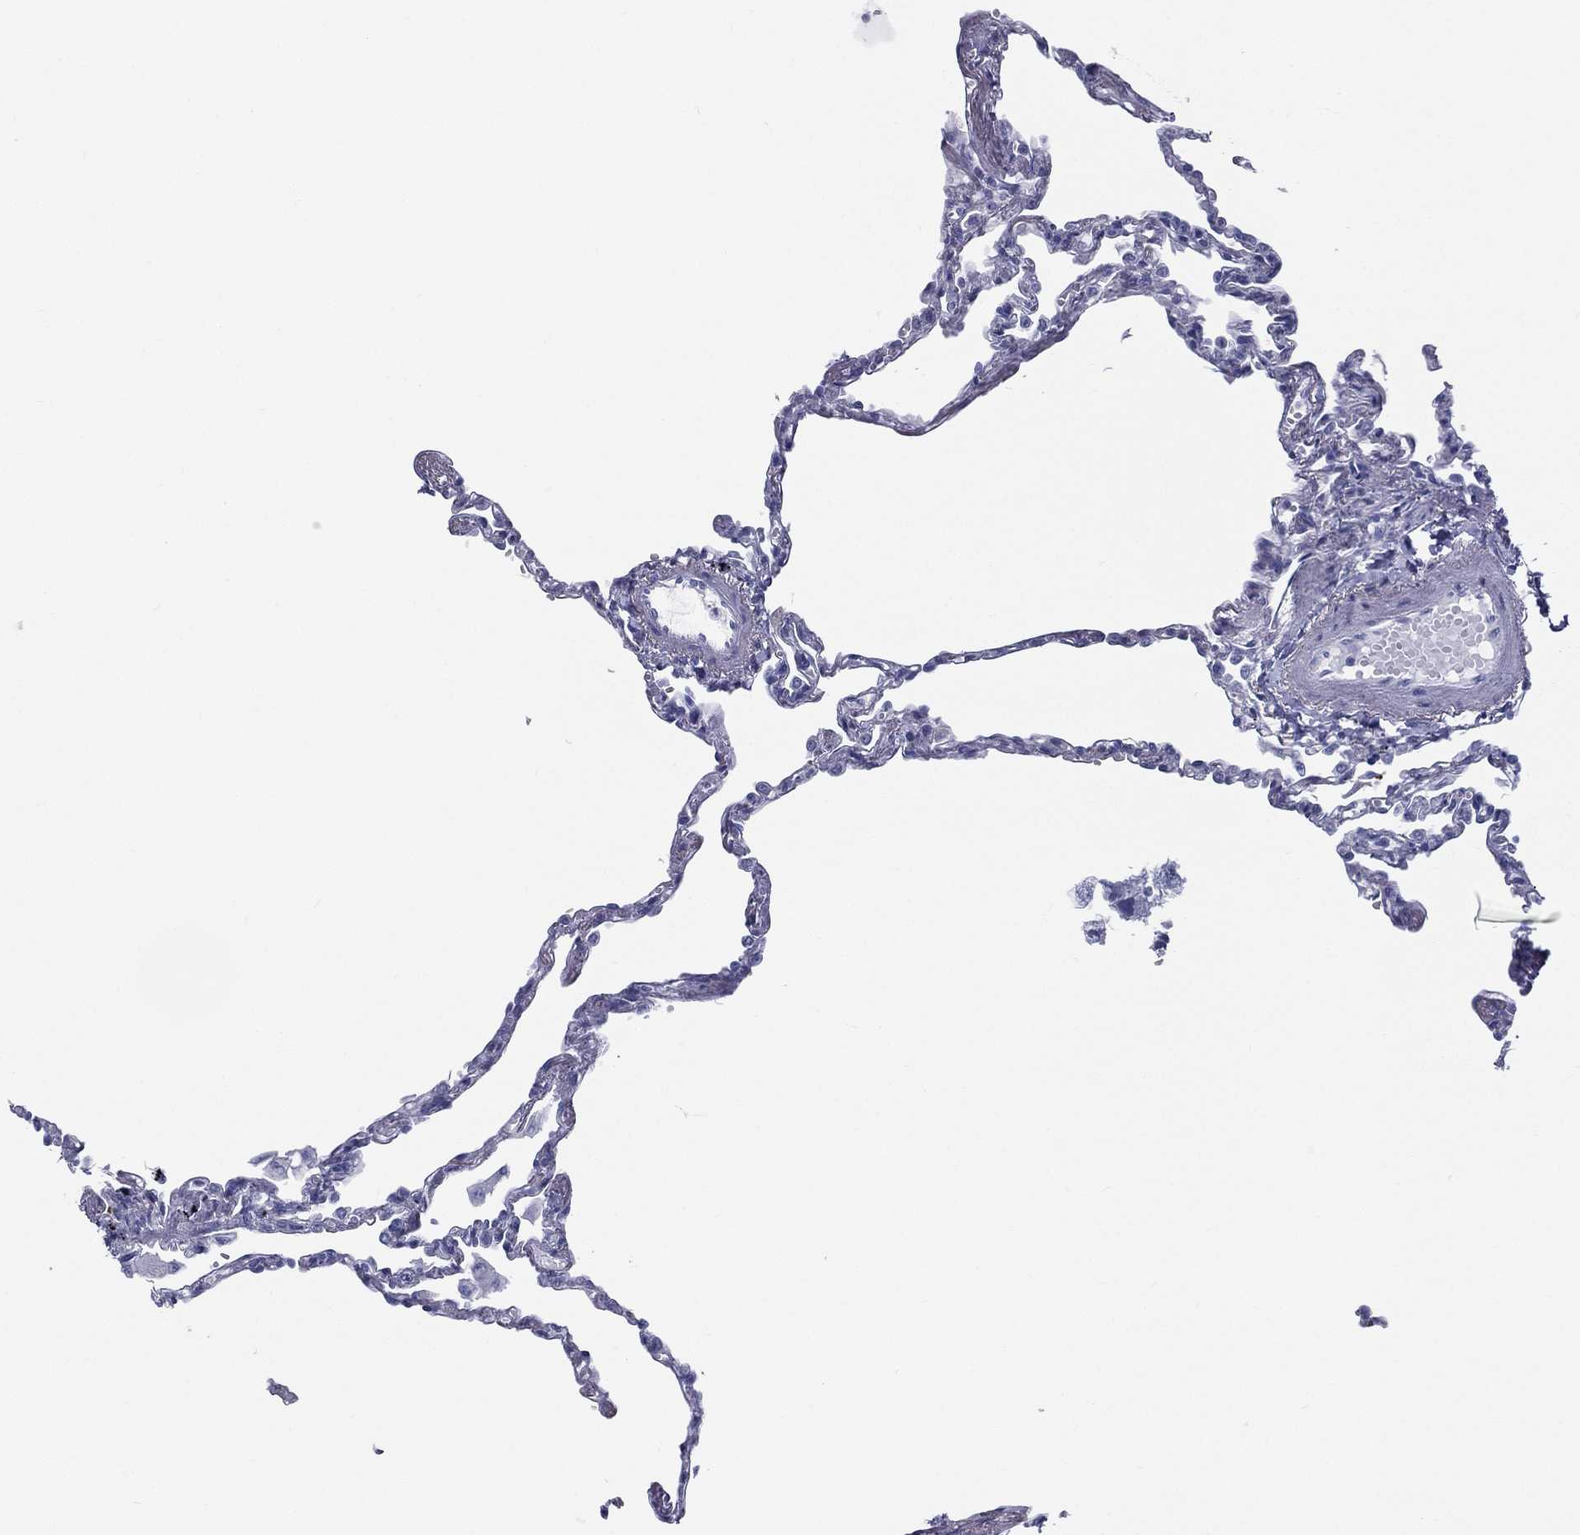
{"staining": {"intensity": "negative", "quantity": "none", "location": "none"}, "tissue": "lung", "cell_type": "Alveolar cells", "image_type": "normal", "snomed": [{"axis": "morphology", "description": "Normal tissue, NOS"}, {"axis": "topography", "description": "Lung"}], "caption": "Photomicrograph shows no significant protein staining in alveolar cells of normal lung. (DAB (3,3'-diaminobenzidine) immunohistochemistry, high magnification).", "gene": "RSPH4A", "patient": {"sex": "male", "age": 78}}